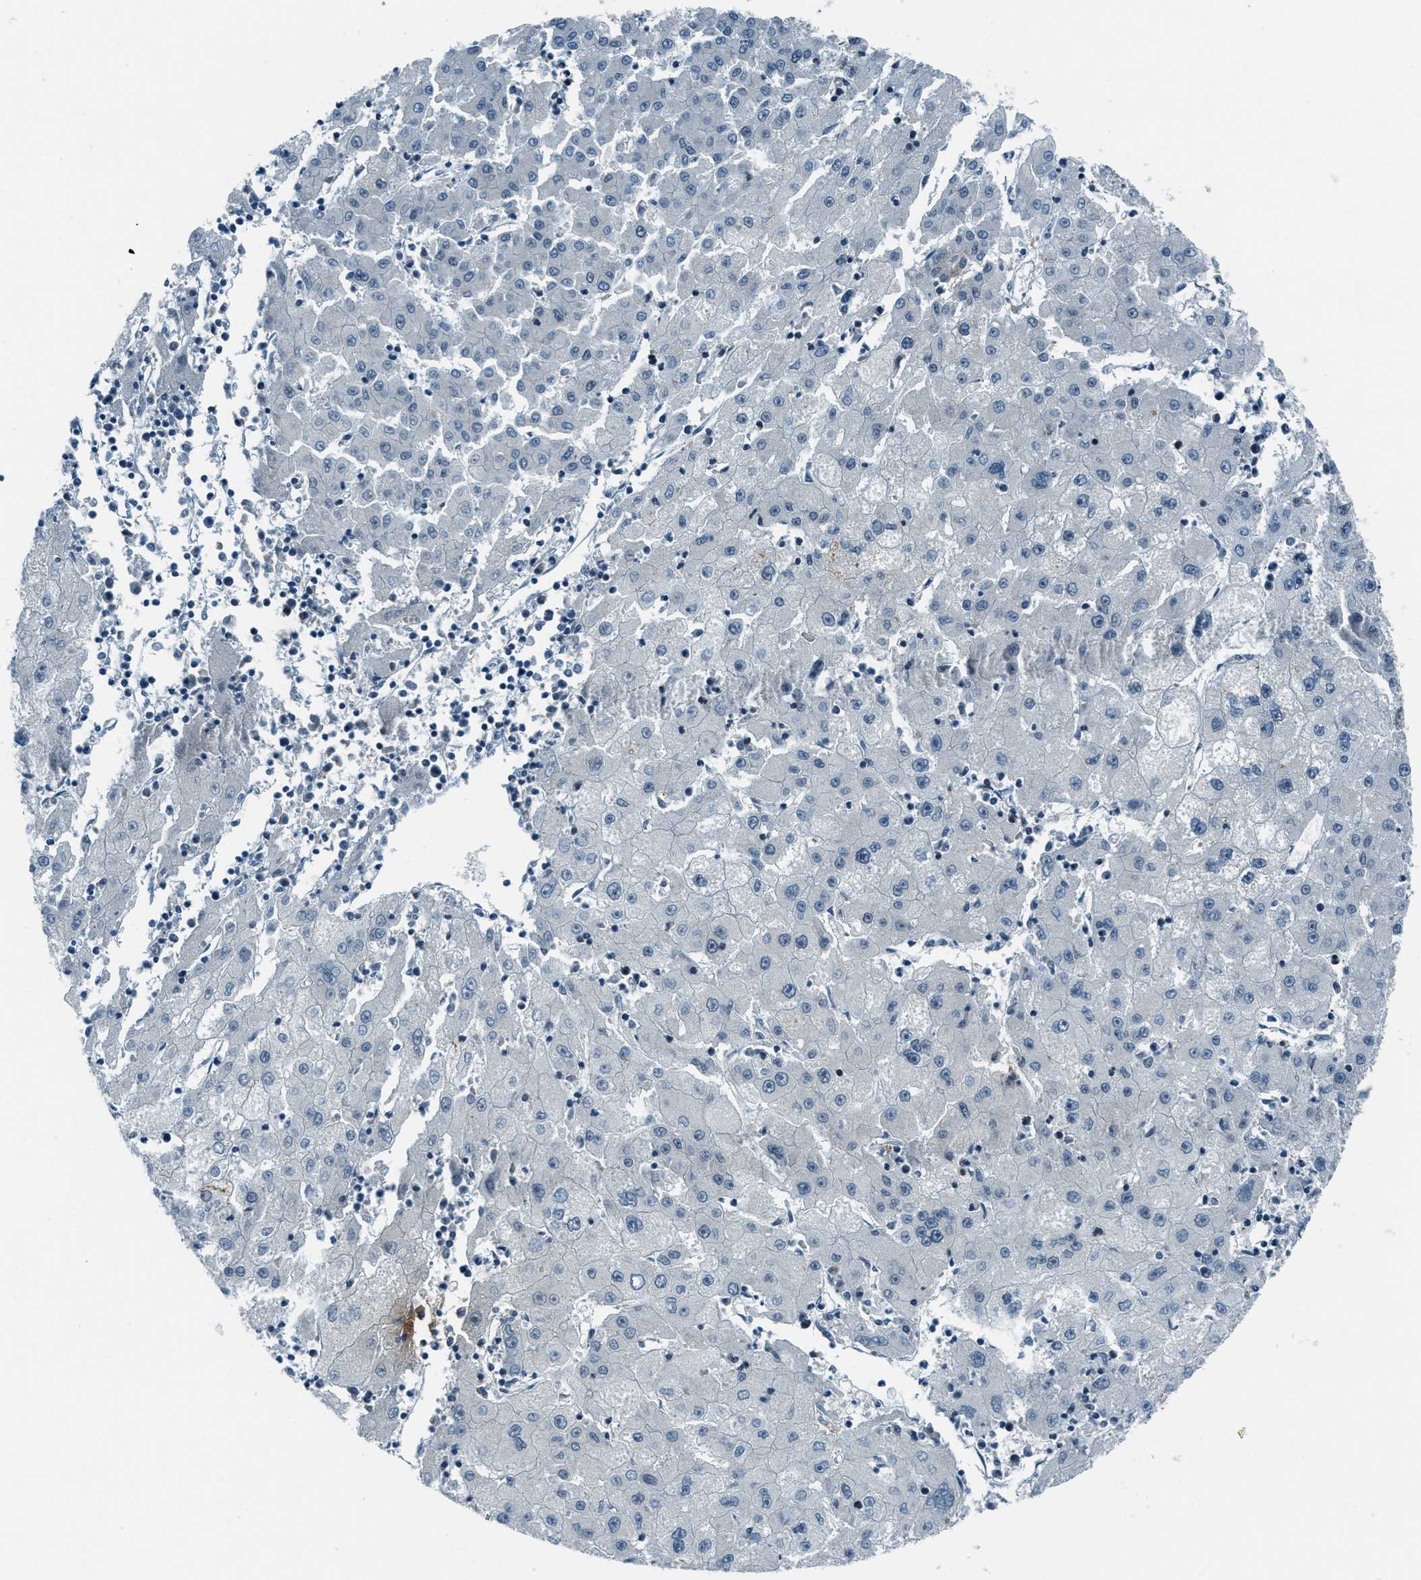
{"staining": {"intensity": "negative", "quantity": "none", "location": "none"}, "tissue": "liver cancer", "cell_type": "Tumor cells", "image_type": "cancer", "snomed": [{"axis": "morphology", "description": "Carcinoma, Hepatocellular, NOS"}, {"axis": "topography", "description": "Liver"}], "caption": "Immunohistochemistry (IHC) micrograph of liver cancer stained for a protein (brown), which reveals no expression in tumor cells.", "gene": "KLF6", "patient": {"sex": "male", "age": 72}}